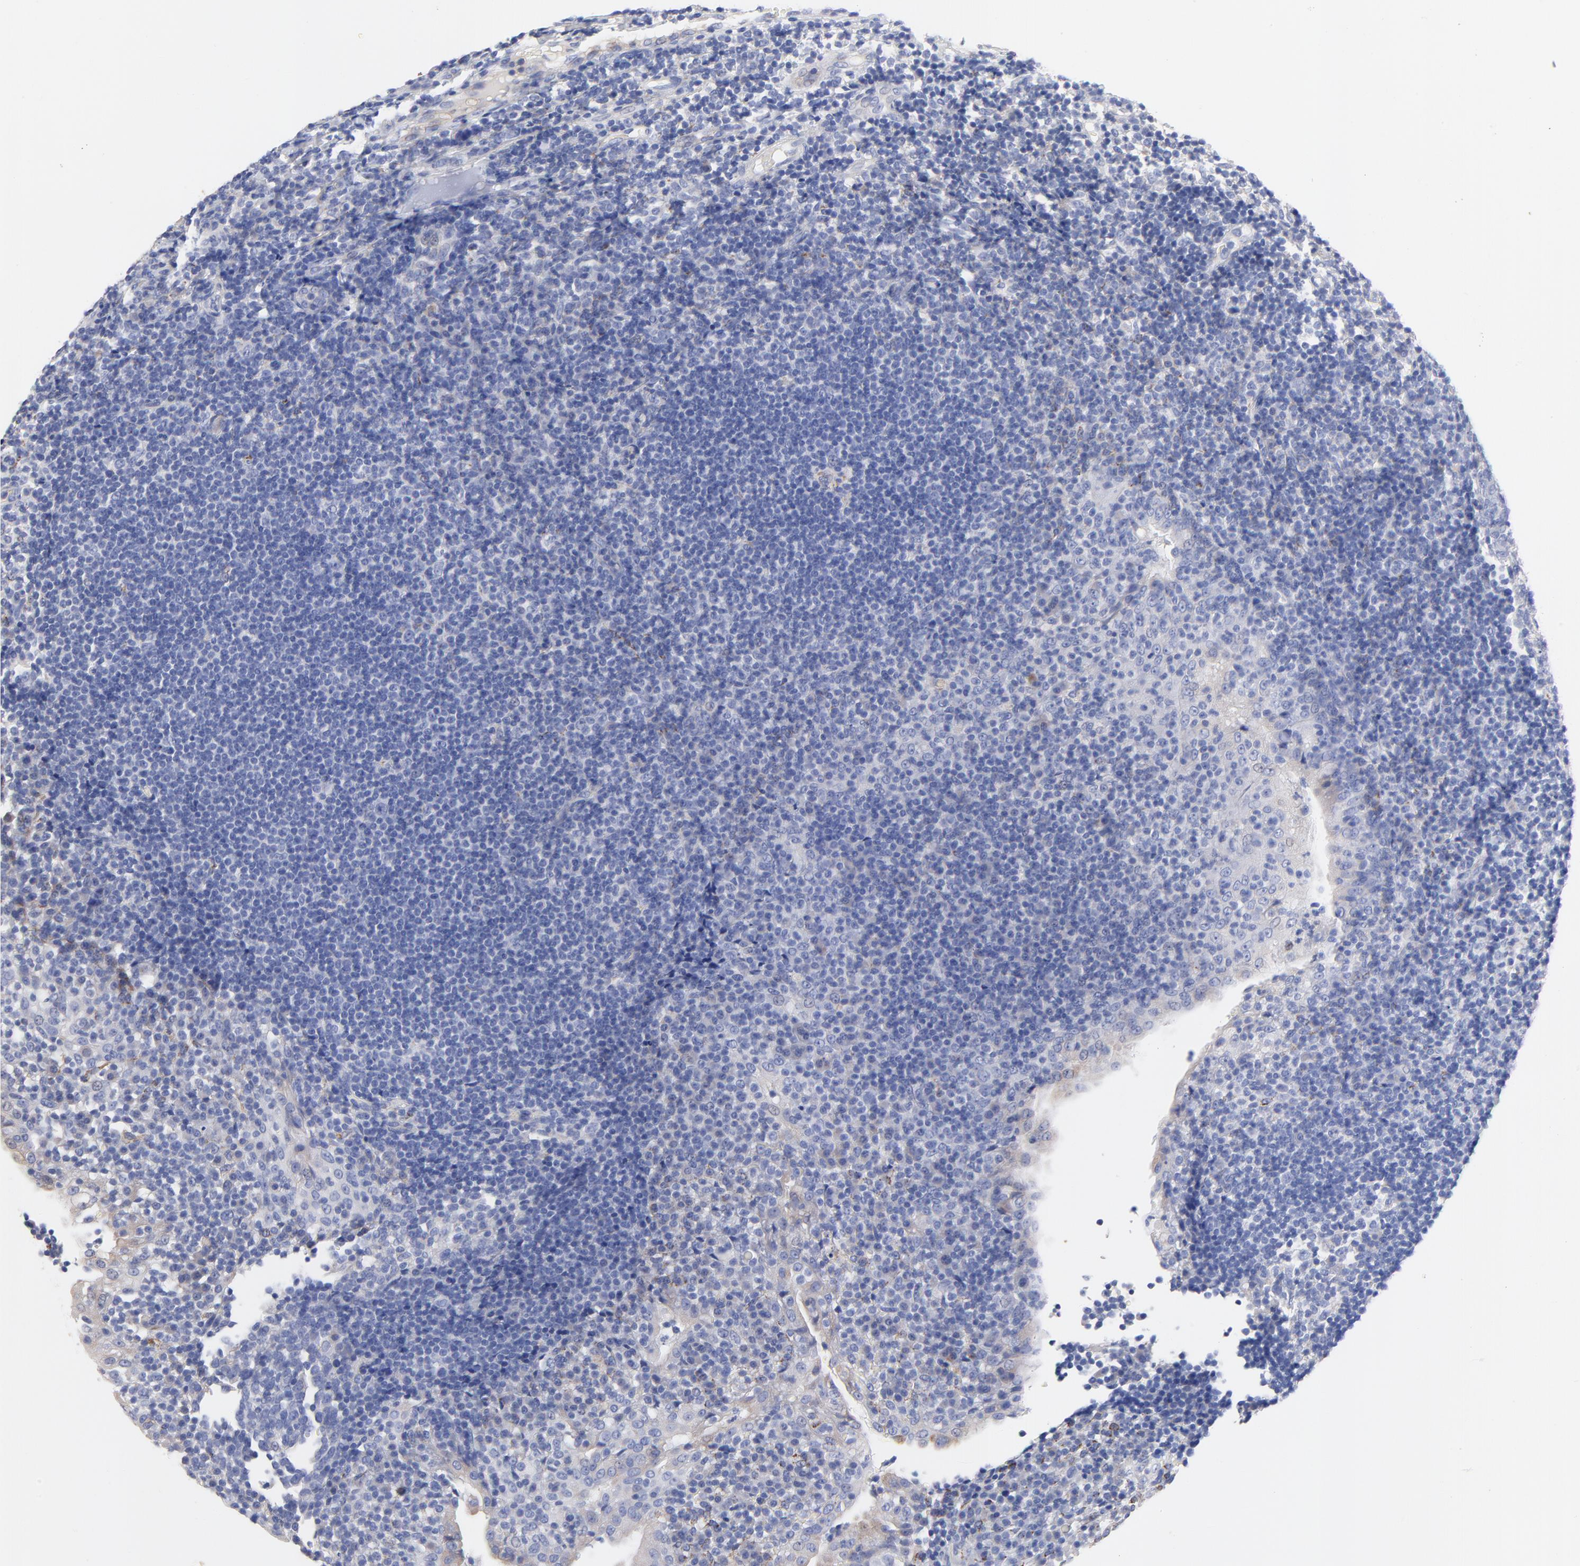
{"staining": {"intensity": "negative", "quantity": "none", "location": "none"}, "tissue": "tonsil", "cell_type": "Germinal center cells", "image_type": "normal", "snomed": [{"axis": "morphology", "description": "Normal tissue, NOS"}, {"axis": "topography", "description": "Tonsil"}], "caption": "IHC image of normal human tonsil stained for a protein (brown), which reveals no positivity in germinal center cells. (Immunohistochemistry (ihc), brightfield microscopy, high magnification).", "gene": "FBXO10", "patient": {"sex": "female", "age": 40}}